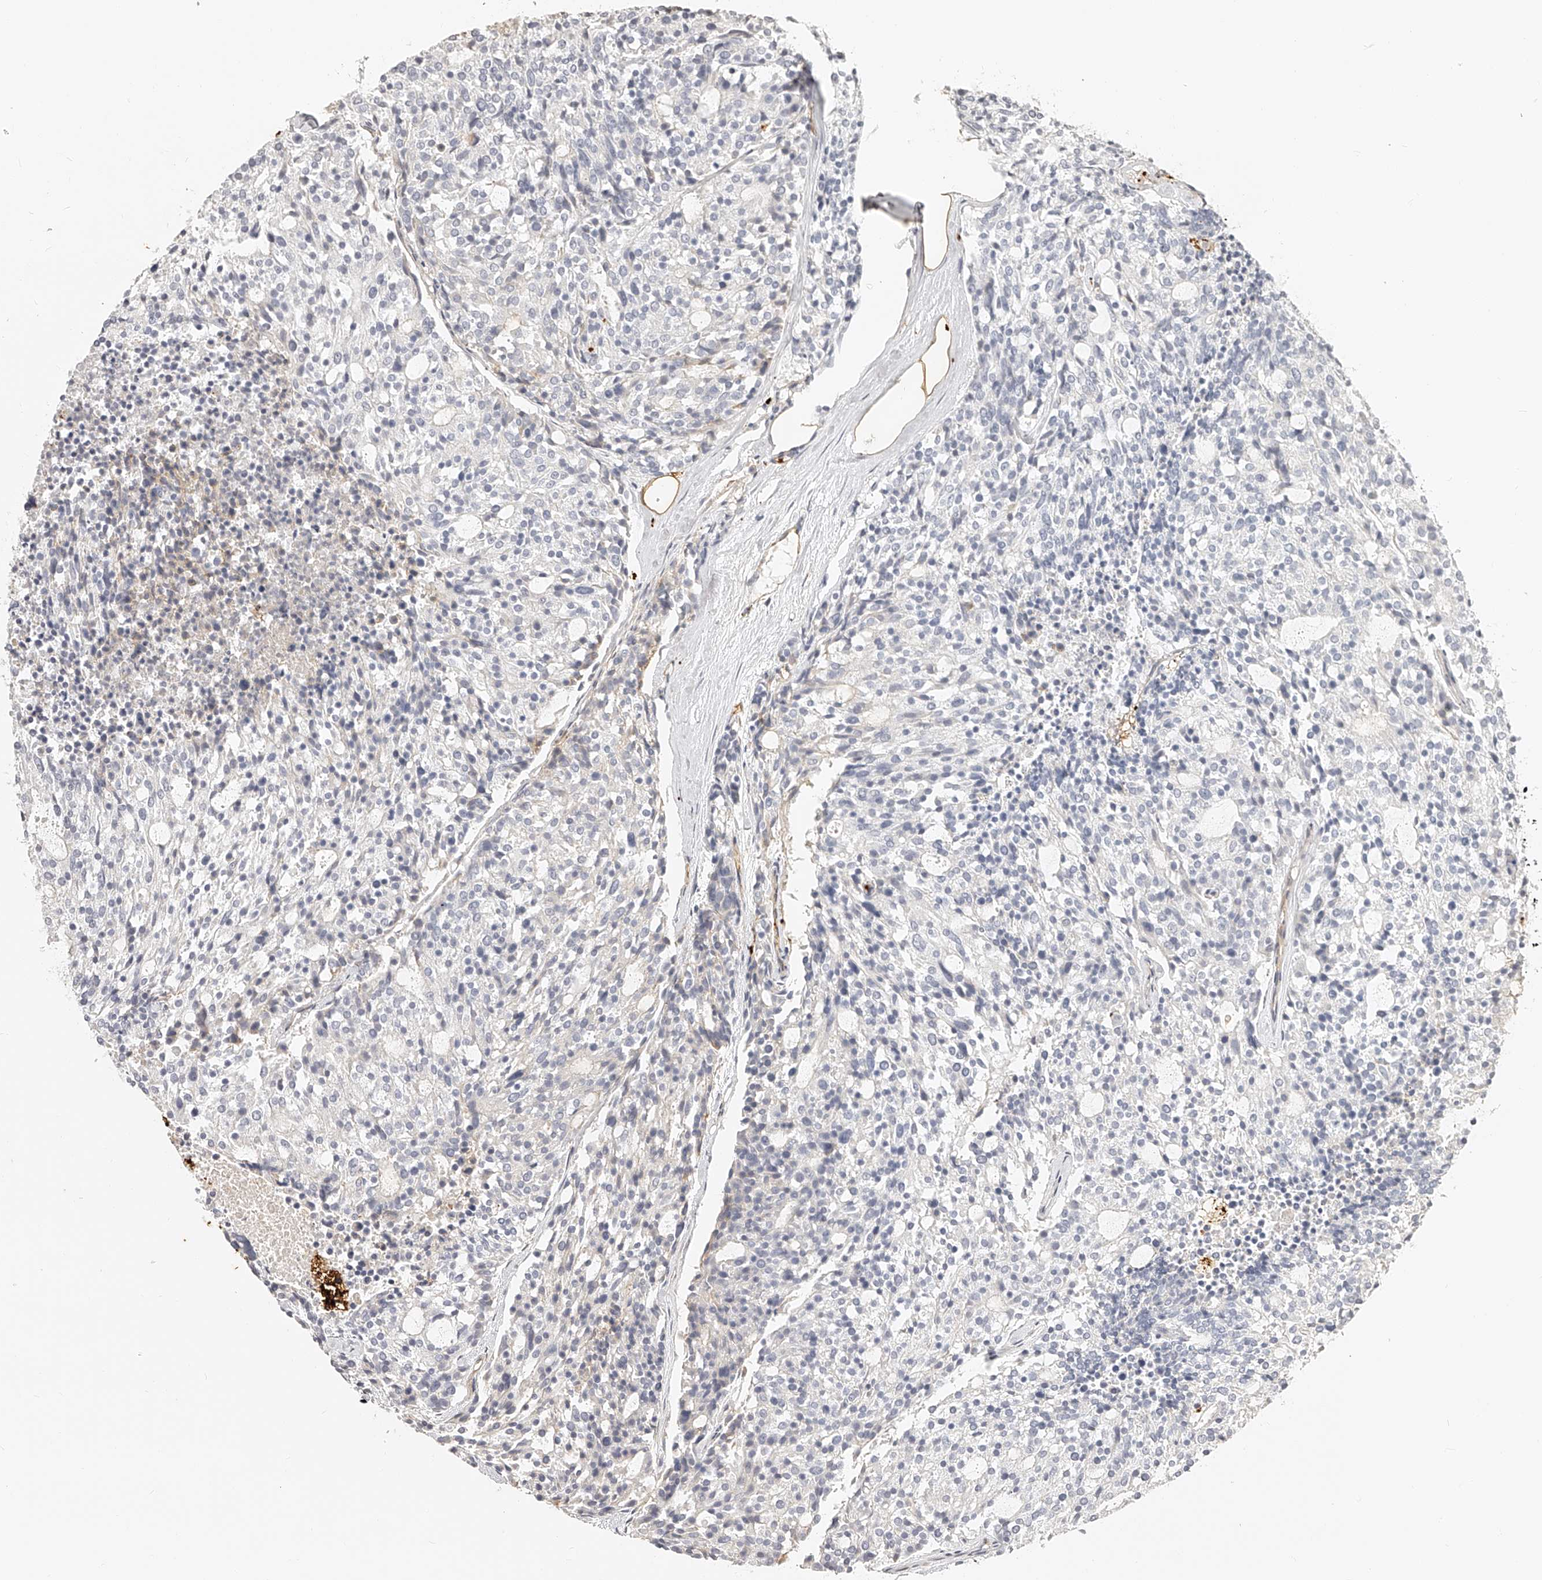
{"staining": {"intensity": "negative", "quantity": "none", "location": "none"}, "tissue": "carcinoid", "cell_type": "Tumor cells", "image_type": "cancer", "snomed": [{"axis": "morphology", "description": "Carcinoid, malignant, NOS"}, {"axis": "topography", "description": "Pancreas"}], "caption": "Immunohistochemical staining of human carcinoid (malignant) reveals no significant expression in tumor cells.", "gene": "ITGB3", "patient": {"sex": "female", "age": 54}}